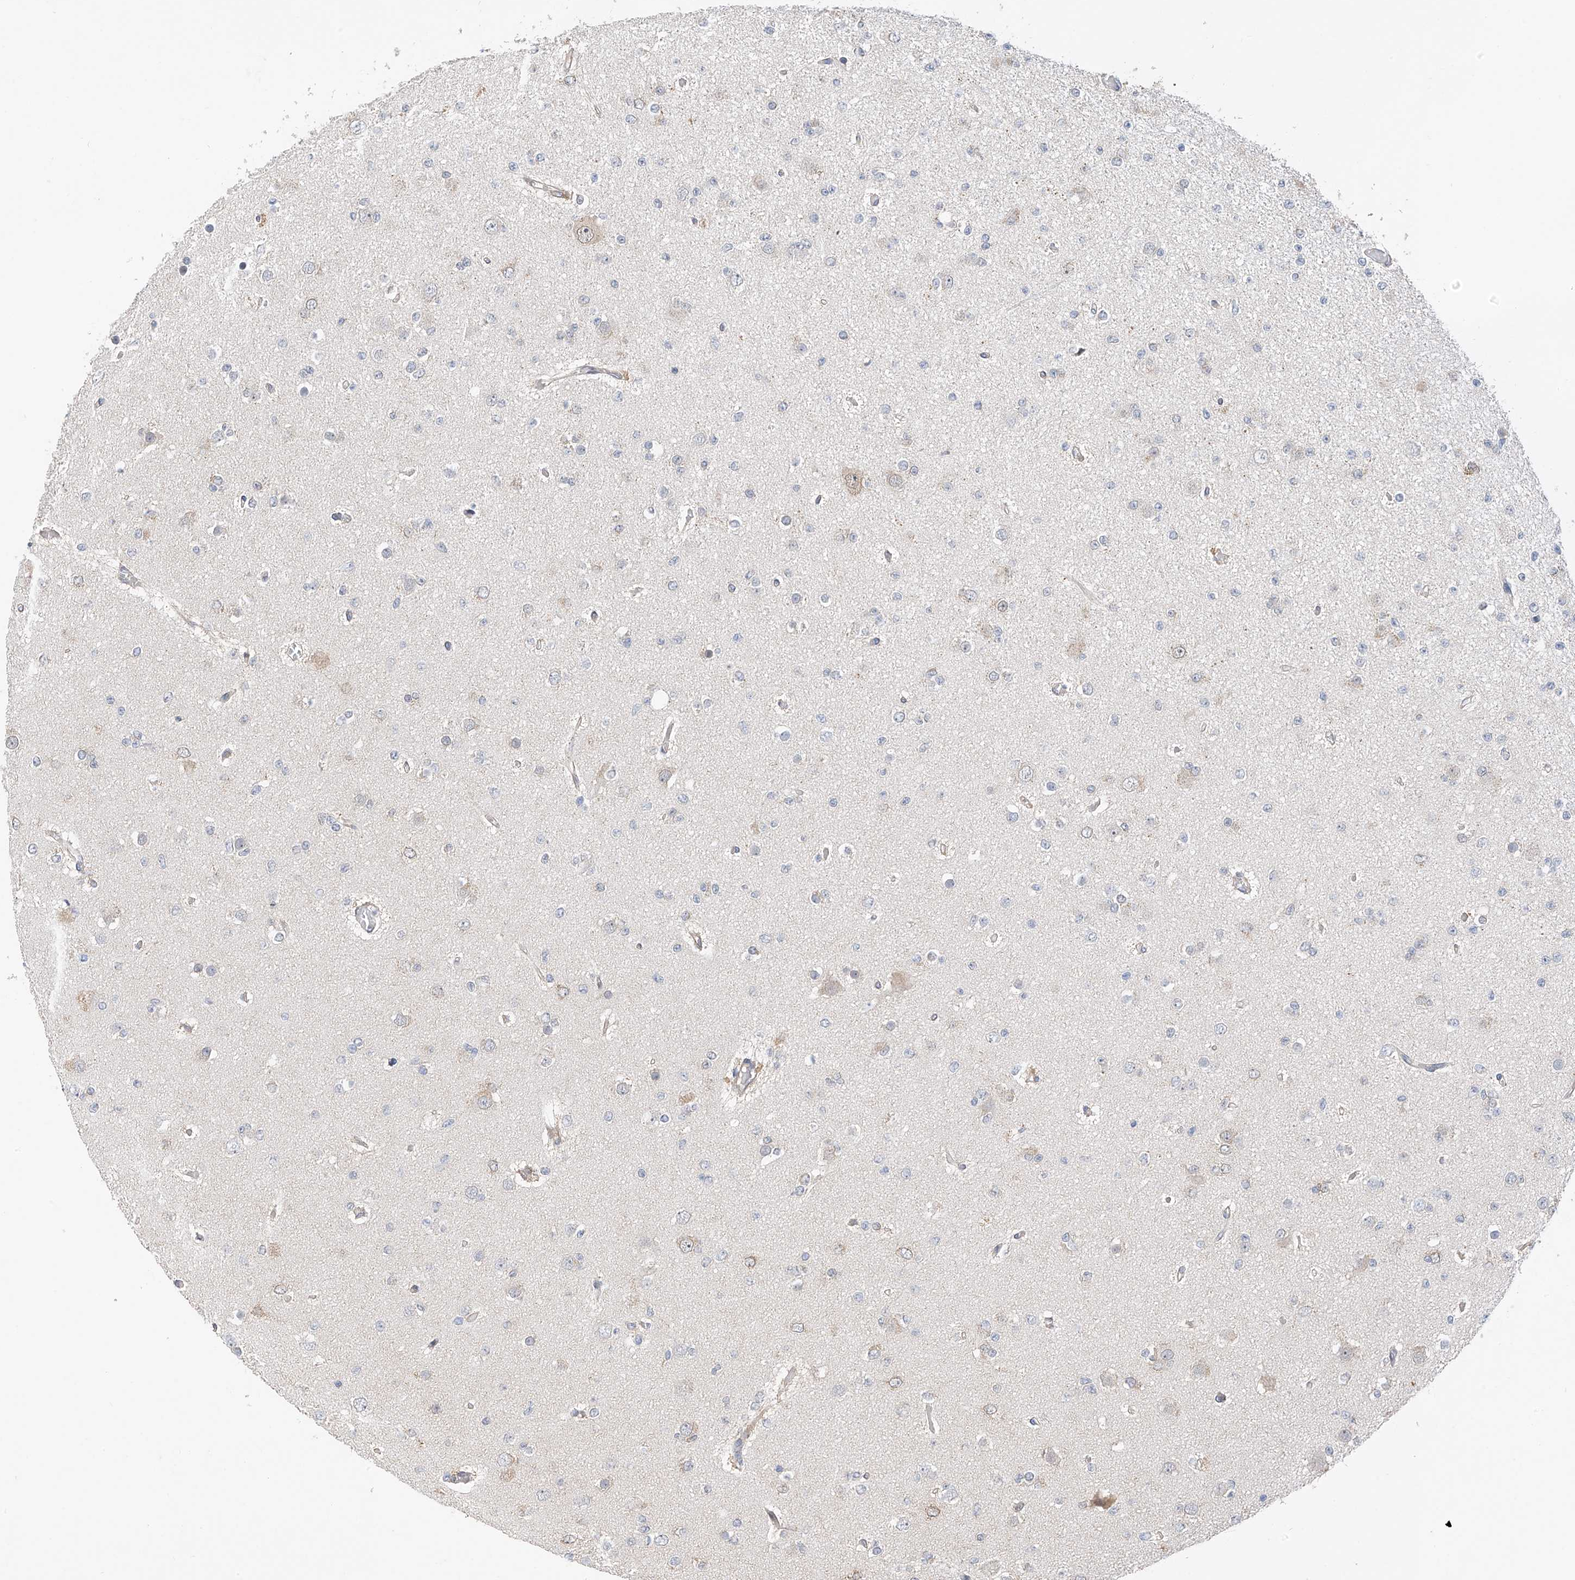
{"staining": {"intensity": "negative", "quantity": "none", "location": "none"}, "tissue": "glioma", "cell_type": "Tumor cells", "image_type": "cancer", "snomed": [{"axis": "morphology", "description": "Glioma, malignant, Low grade"}, {"axis": "topography", "description": "Brain"}], "caption": "An immunohistochemistry photomicrograph of glioma is shown. There is no staining in tumor cells of glioma. The staining was performed using DAB to visualize the protein expression in brown, while the nuclei were stained in blue with hematoxylin (Magnification: 20x).", "gene": "PPA2", "patient": {"sex": "female", "age": 22}}